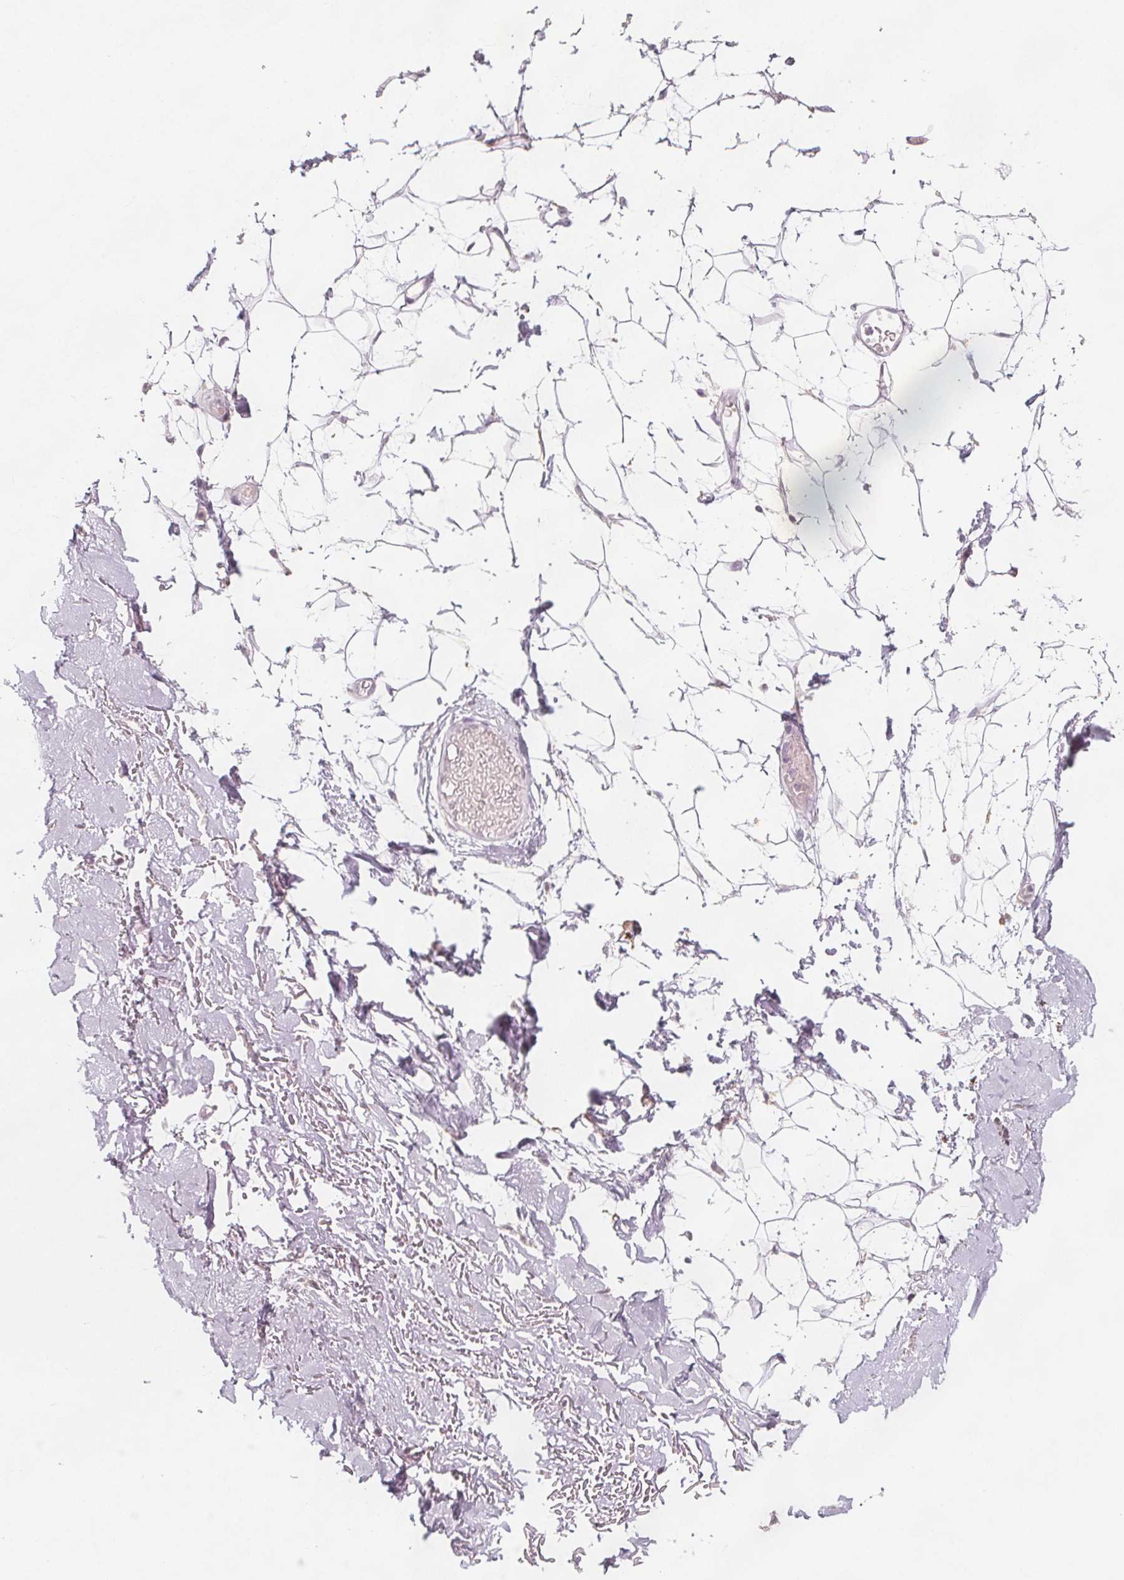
{"staining": {"intensity": "negative", "quantity": "none", "location": "none"}, "tissue": "adipose tissue", "cell_type": "Adipocytes", "image_type": "normal", "snomed": [{"axis": "morphology", "description": "Normal tissue, NOS"}, {"axis": "topography", "description": "Anal"}, {"axis": "topography", "description": "Peripheral nerve tissue"}], "caption": "Adipocytes are negative for protein expression in normal human adipose tissue. The staining was performed using DAB to visualize the protein expression in brown, while the nuclei were stained in blue with hematoxylin (Magnification: 20x).", "gene": "C1orf167", "patient": {"sex": "male", "age": 78}}